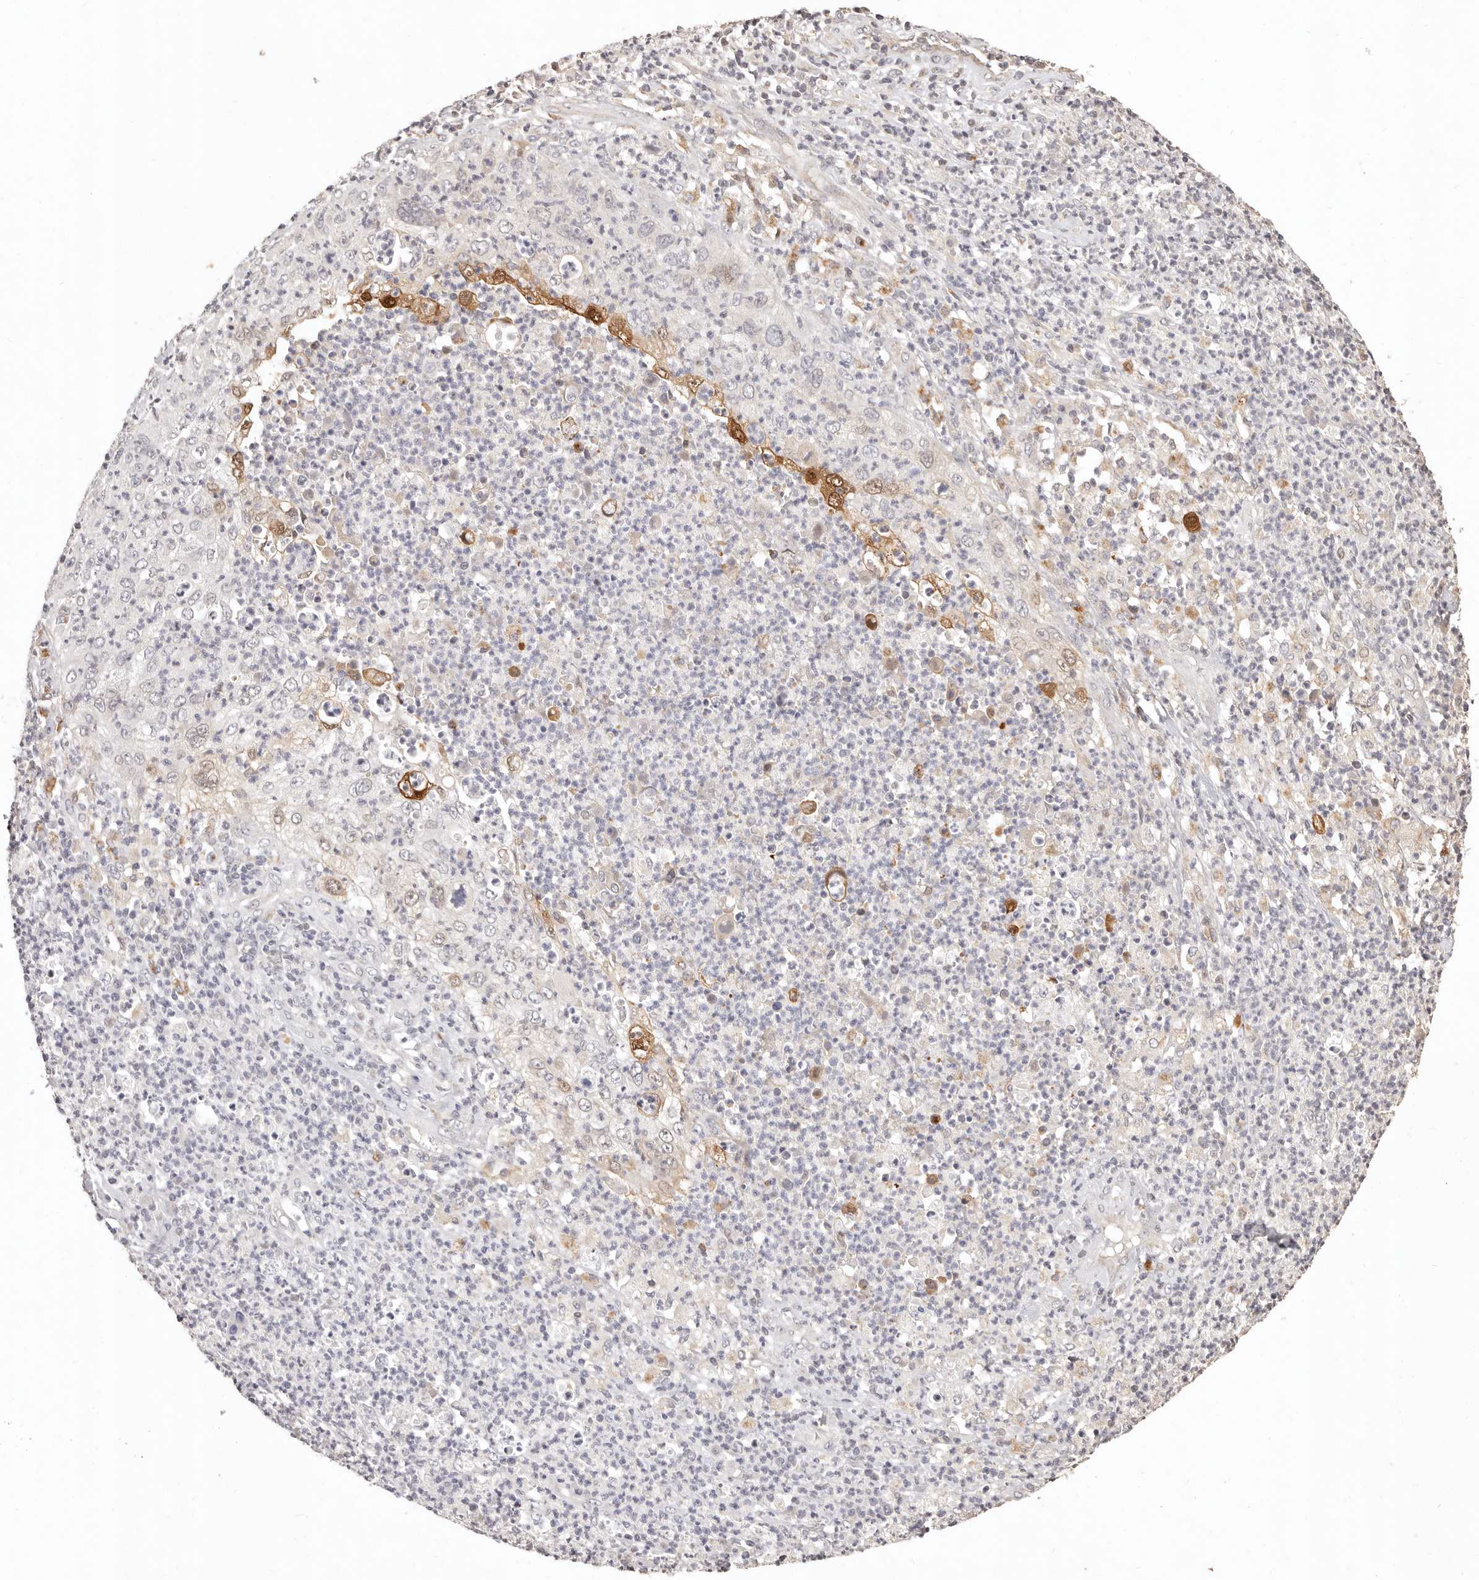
{"staining": {"intensity": "moderate", "quantity": "<25%", "location": "cytoplasmic/membranous"}, "tissue": "cervical cancer", "cell_type": "Tumor cells", "image_type": "cancer", "snomed": [{"axis": "morphology", "description": "Squamous cell carcinoma, NOS"}, {"axis": "topography", "description": "Cervix"}], "caption": "Immunohistochemical staining of cervical cancer shows low levels of moderate cytoplasmic/membranous expression in about <25% of tumor cells. (DAB IHC, brown staining for protein, blue staining for nuclei).", "gene": "KIF9", "patient": {"sex": "female", "age": 30}}